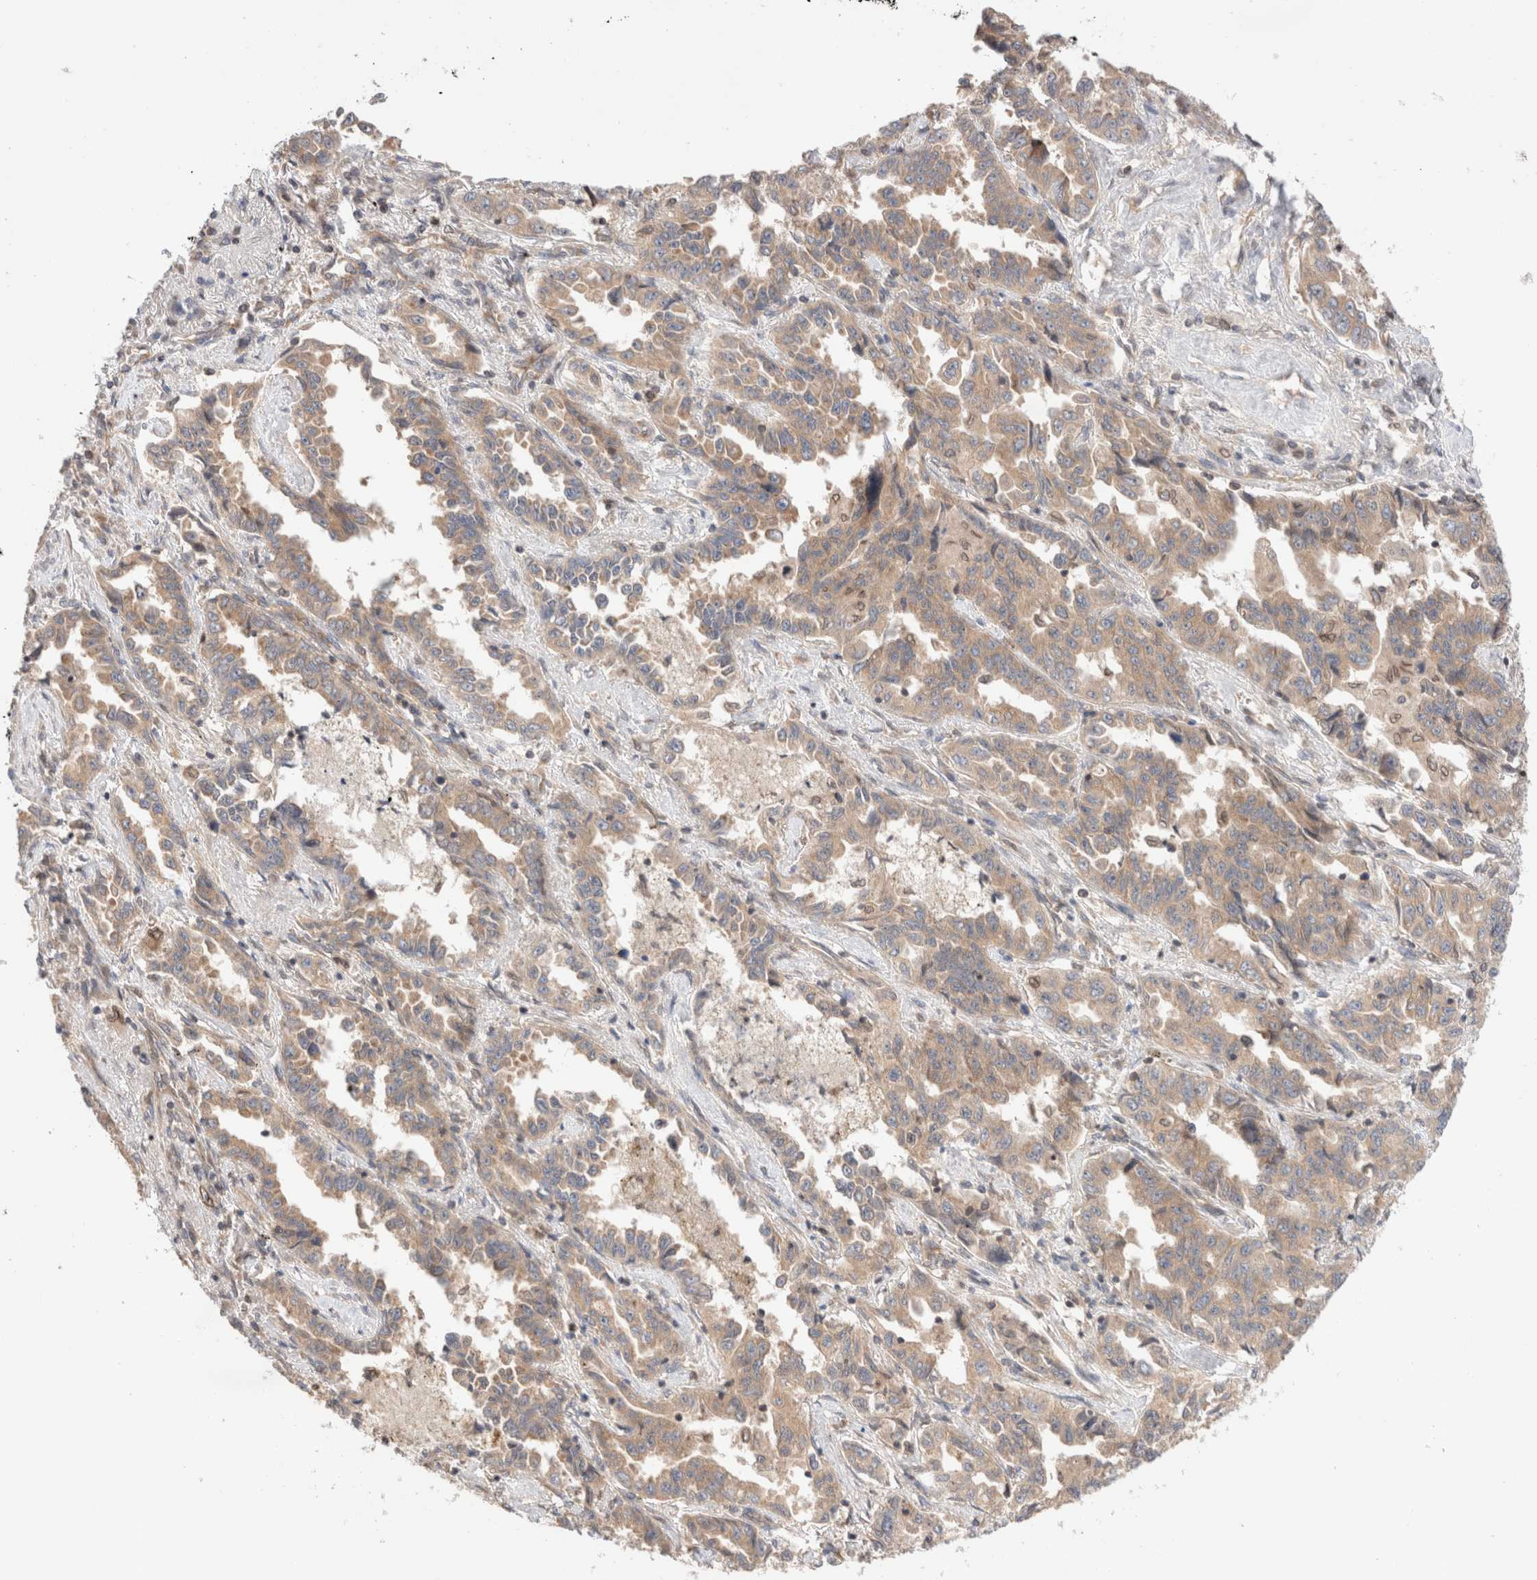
{"staining": {"intensity": "moderate", "quantity": ">75%", "location": "cytoplasmic/membranous"}, "tissue": "lung cancer", "cell_type": "Tumor cells", "image_type": "cancer", "snomed": [{"axis": "morphology", "description": "Adenocarcinoma, NOS"}, {"axis": "topography", "description": "Lung"}], "caption": "Protein staining displays moderate cytoplasmic/membranous expression in approximately >75% of tumor cells in lung adenocarcinoma. The staining was performed using DAB (3,3'-diaminobenzidine) to visualize the protein expression in brown, while the nuclei were stained in blue with hematoxylin (Magnification: 20x).", "gene": "SIKE1", "patient": {"sex": "female", "age": 51}}